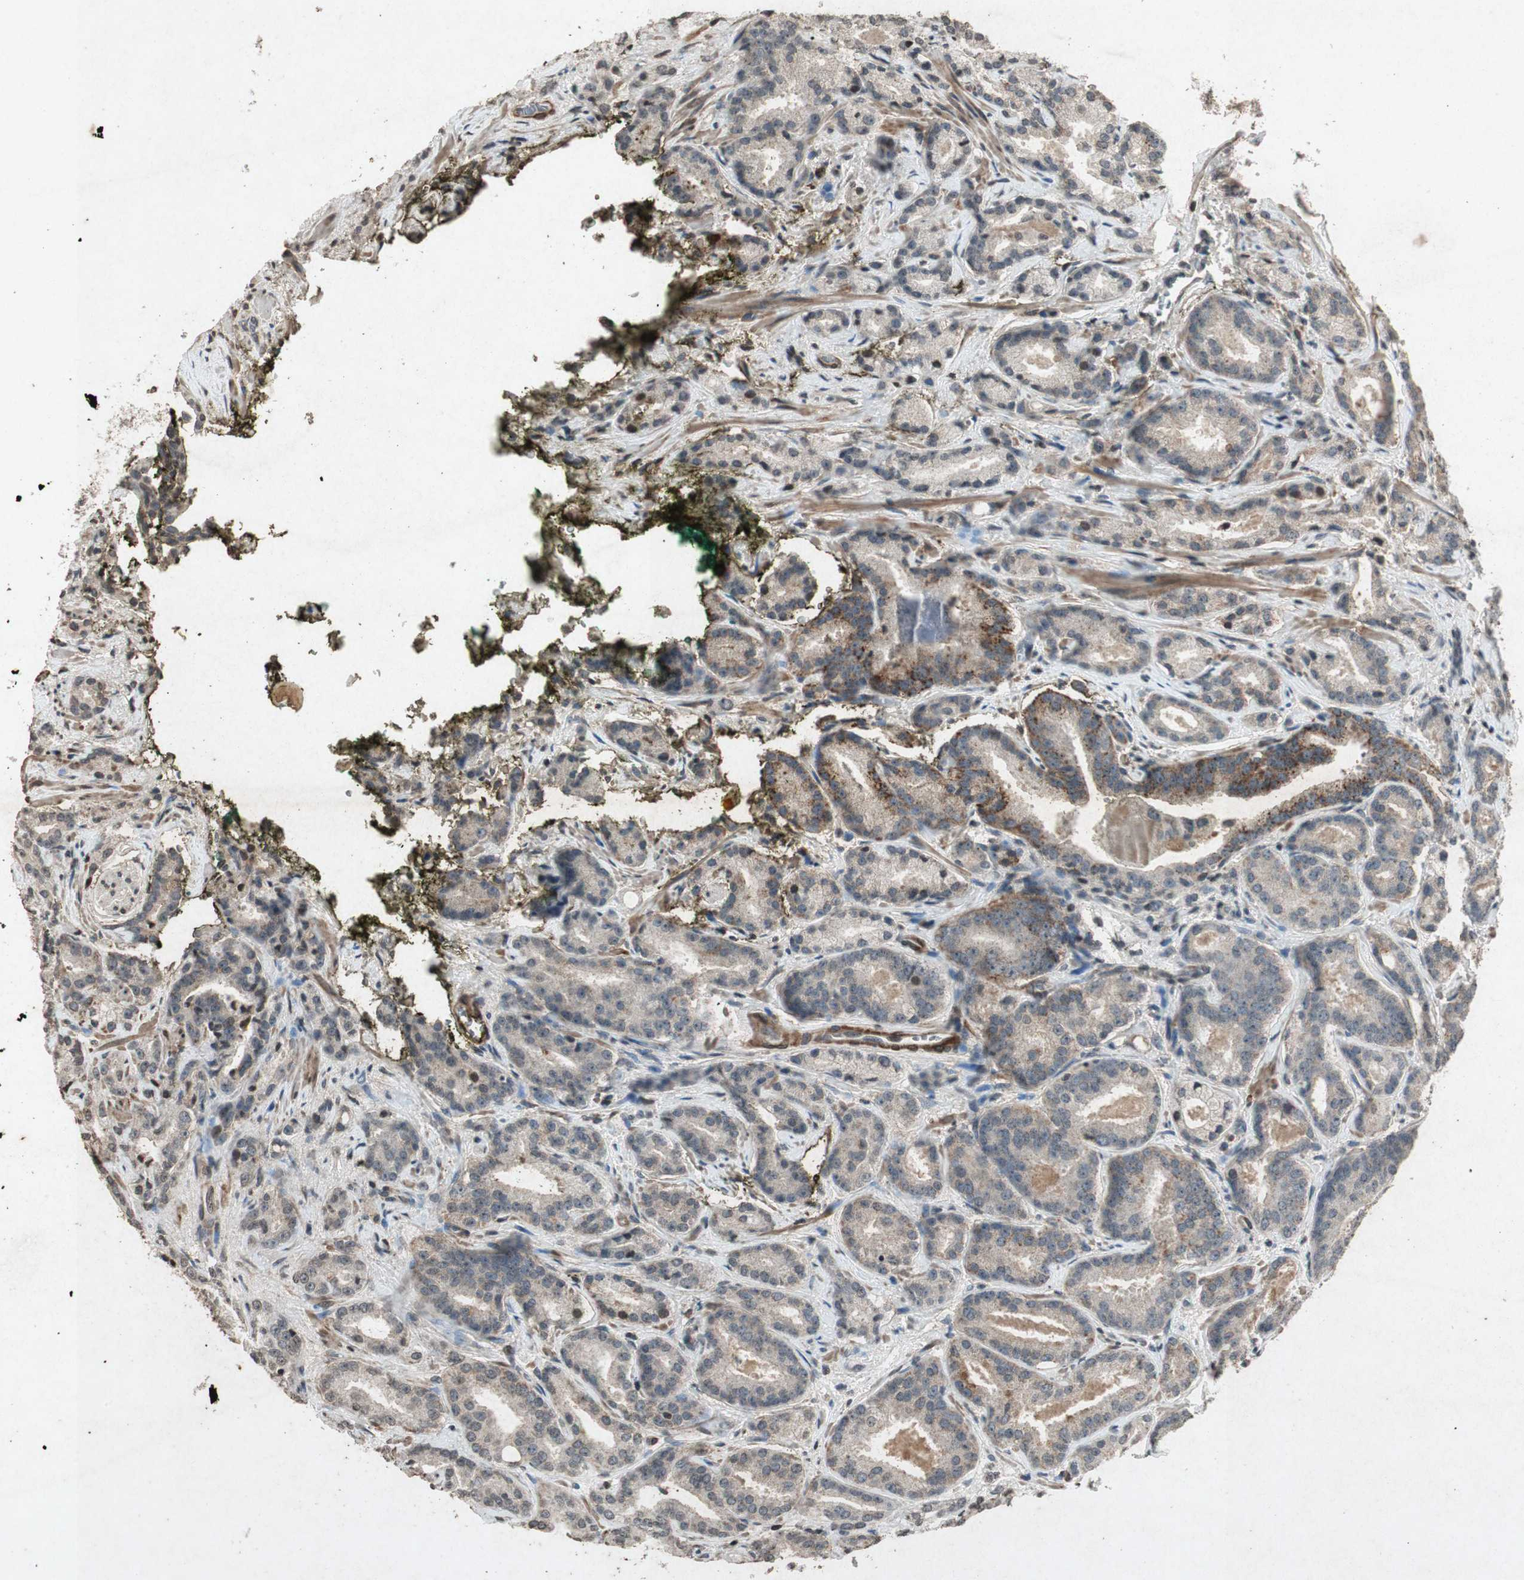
{"staining": {"intensity": "weak", "quantity": ">75%", "location": "cytoplasmic/membranous"}, "tissue": "prostate cancer", "cell_type": "Tumor cells", "image_type": "cancer", "snomed": [{"axis": "morphology", "description": "Adenocarcinoma, Low grade"}, {"axis": "topography", "description": "Prostate"}], "caption": "The image displays a brown stain indicating the presence of a protein in the cytoplasmic/membranous of tumor cells in prostate low-grade adenocarcinoma.", "gene": "PRKG1", "patient": {"sex": "male", "age": 63}}